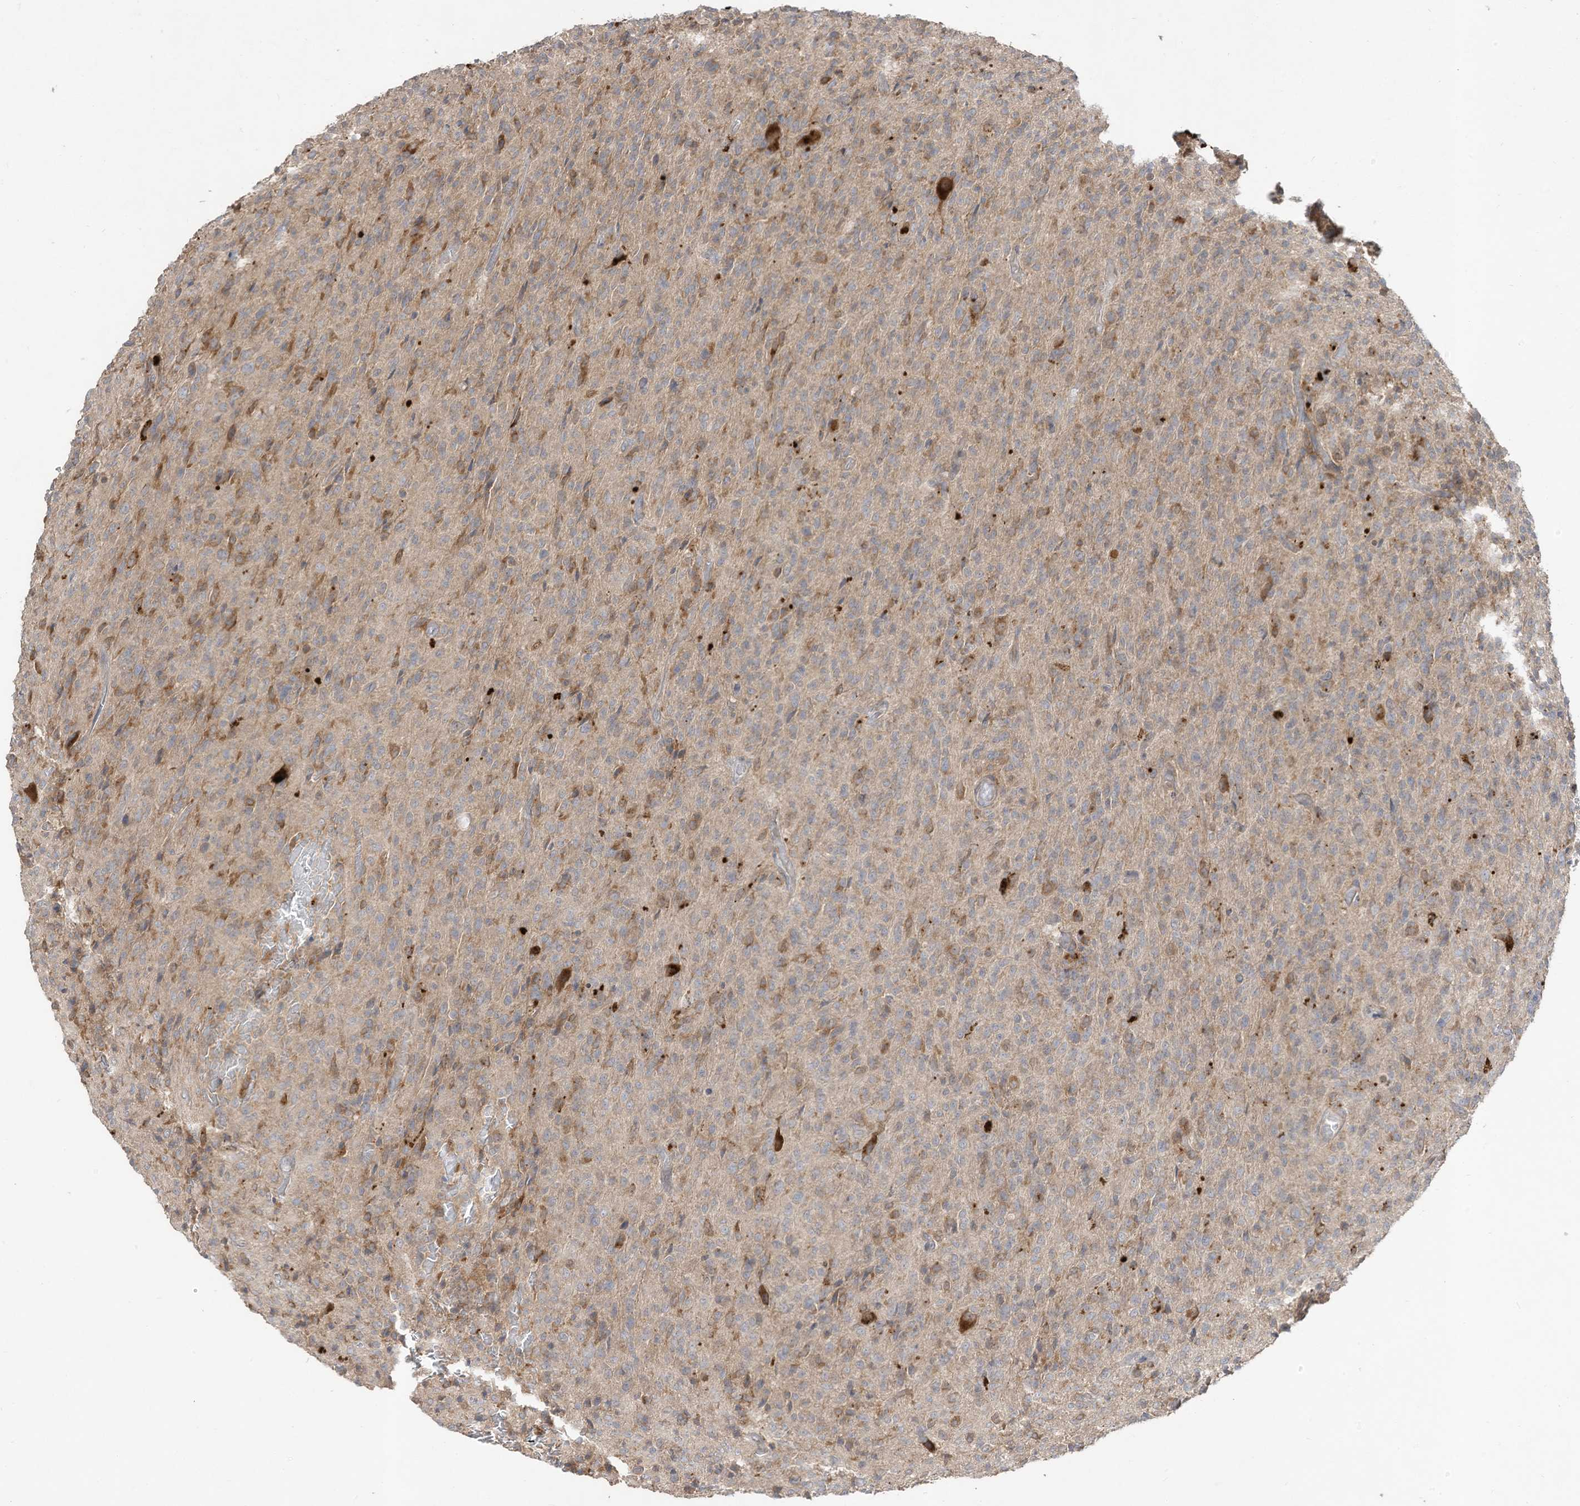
{"staining": {"intensity": "negative", "quantity": "none", "location": "none"}, "tissue": "glioma", "cell_type": "Tumor cells", "image_type": "cancer", "snomed": [{"axis": "morphology", "description": "Glioma, malignant, High grade"}, {"axis": "topography", "description": "Brain"}], "caption": "Malignant high-grade glioma stained for a protein using immunohistochemistry reveals no staining tumor cells.", "gene": "LDAH", "patient": {"sex": "female", "age": 57}}